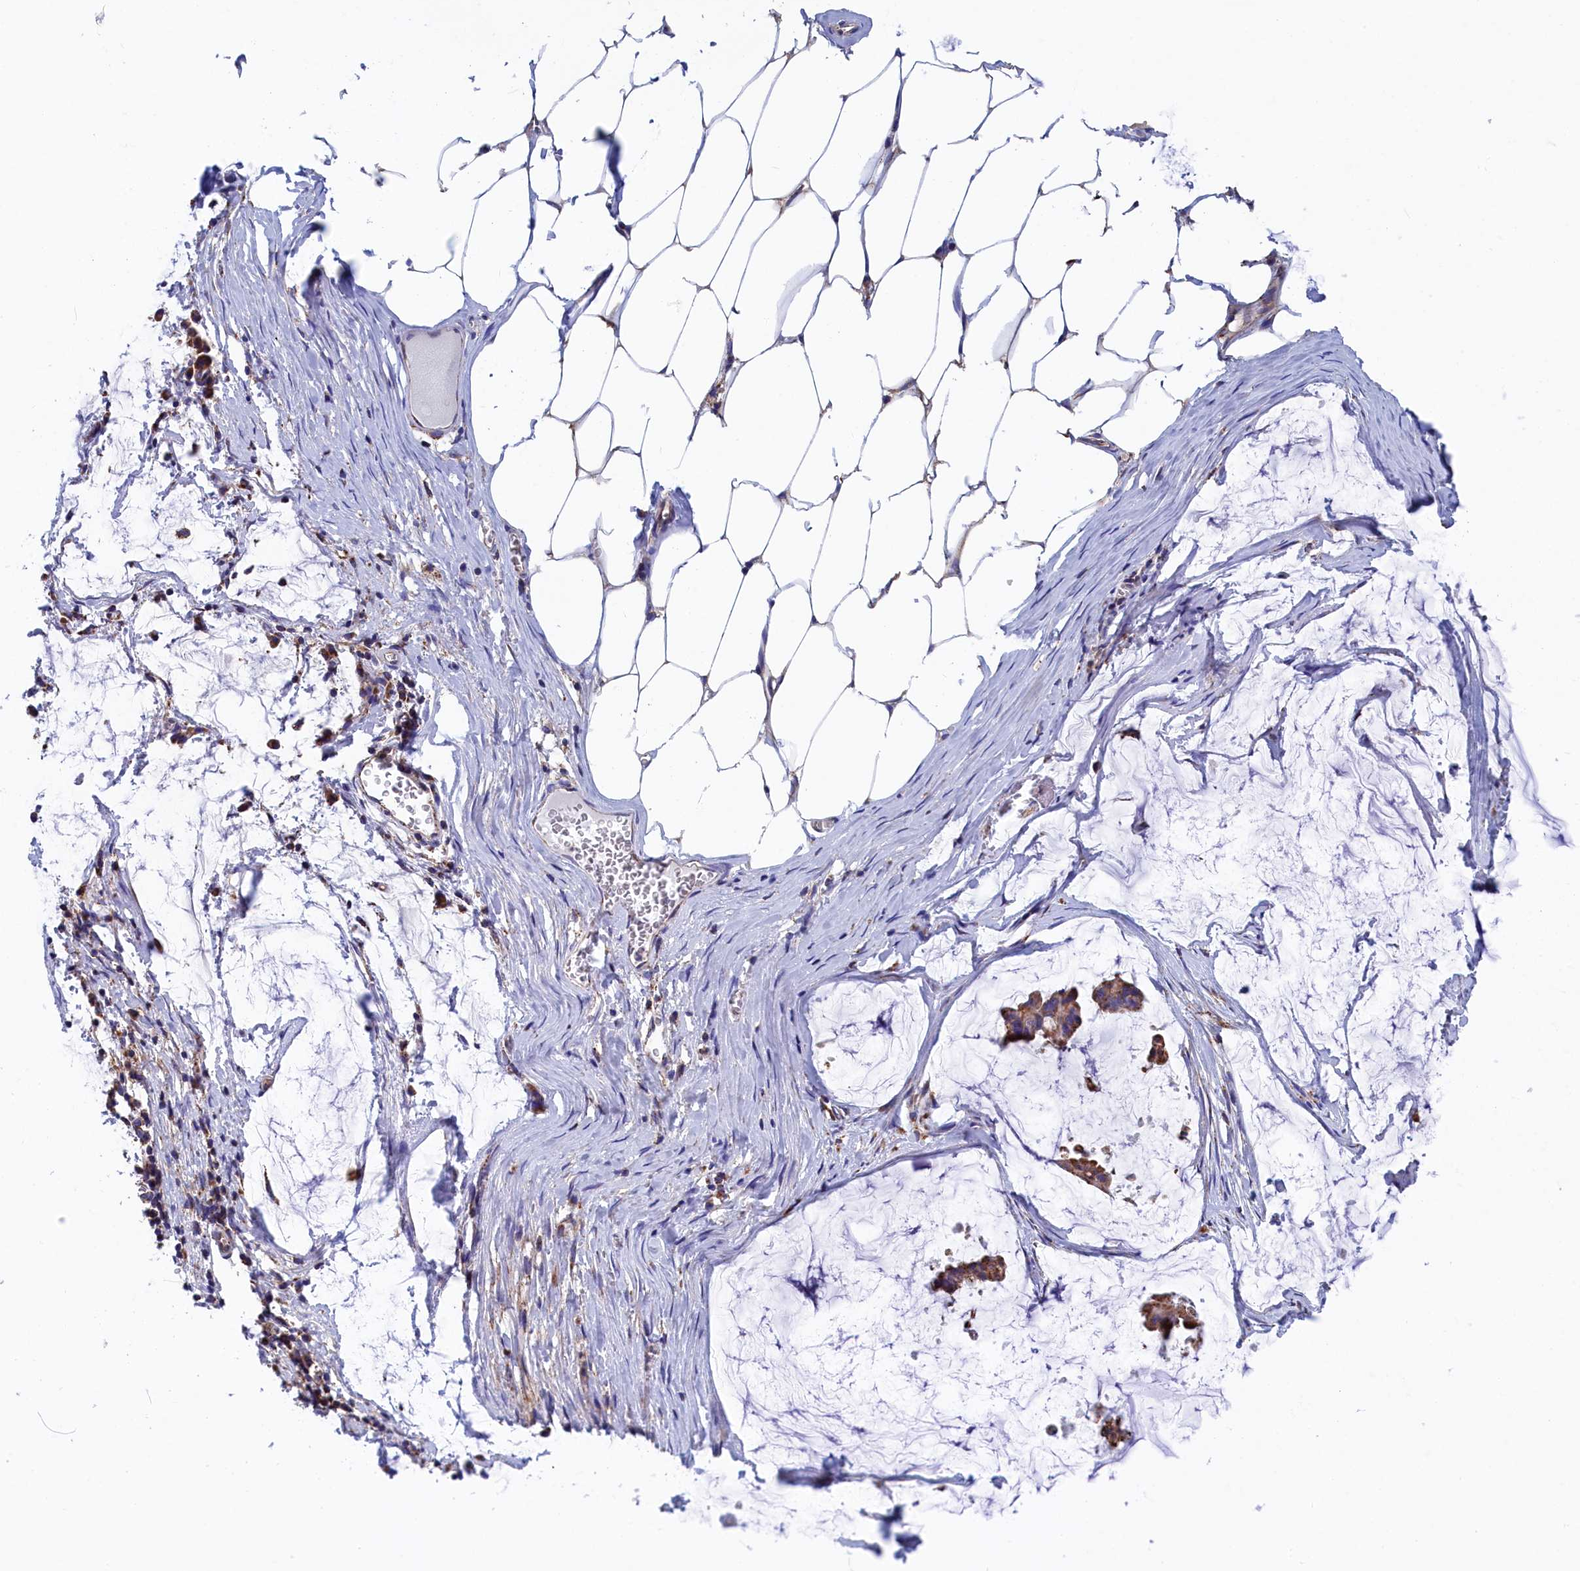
{"staining": {"intensity": "moderate", "quantity": ">75%", "location": "cytoplasmic/membranous"}, "tissue": "ovarian cancer", "cell_type": "Tumor cells", "image_type": "cancer", "snomed": [{"axis": "morphology", "description": "Cystadenocarcinoma, mucinous, NOS"}, {"axis": "topography", "description": "Ovary"}], "caption": "Human mucinous cystadenocarcinoma (ovarian) stained with a protein marker shows moderate staining in tumor cells.", "gene": "WDR83", "patient": {"sex": "female", "age": 73}}